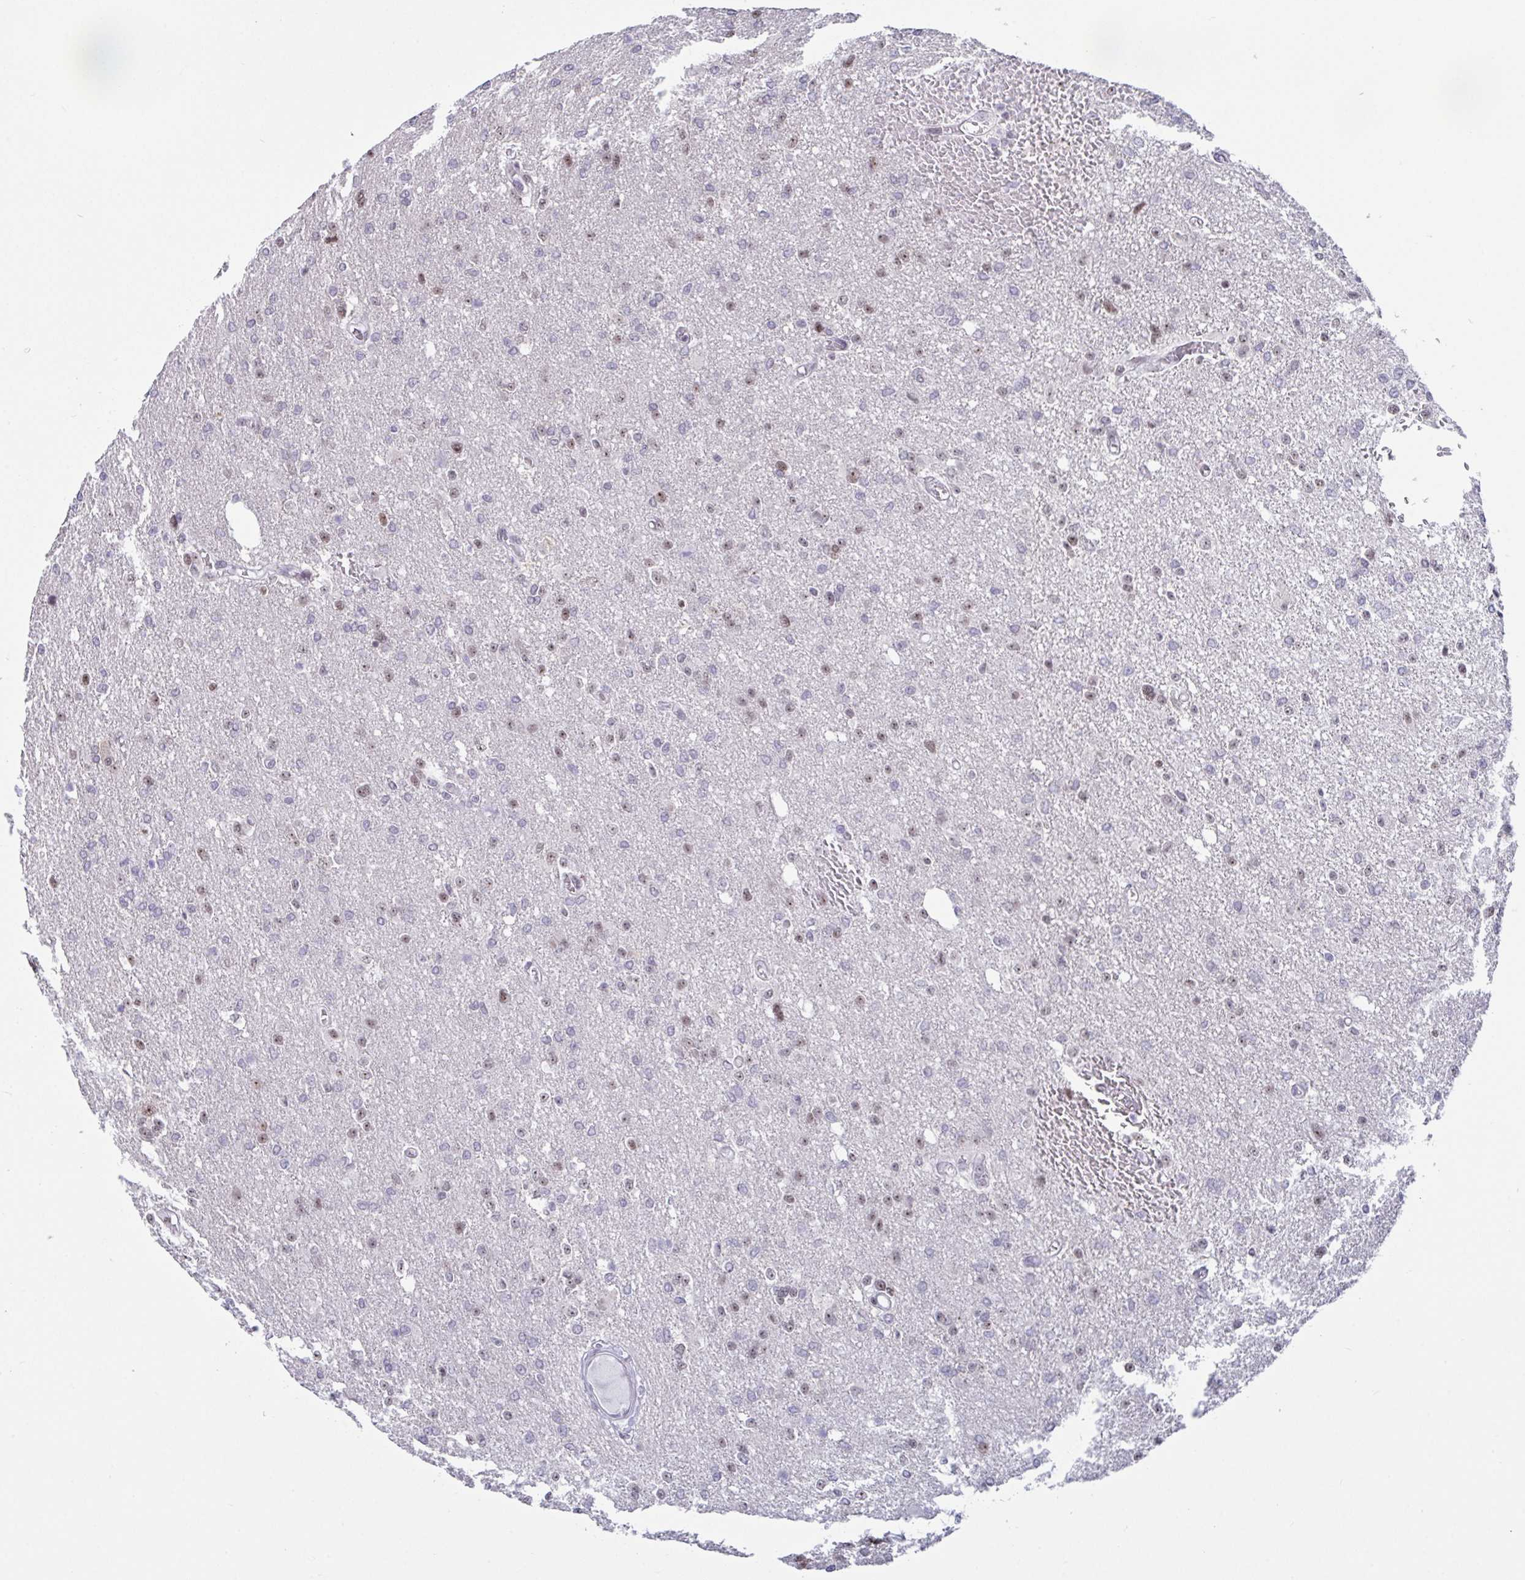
{"staining": {"intensity": "weak", "quantity": "<25%", "location": "nuclear"}, "tissue": "glioma", "cell_type": "Tumor cells", "image_type": "cancer", "snomed": [{"axis": "morphology", "description": "Glioma, malignant, Low grade"}, {"axis": "topography", "description": "Brain"}], "caption": "Tumor cells show no significant protein staining in malignant glioma (low-grade).", "gene": "SUPT16H", "patient": {"sex": "male", "age": 26}}